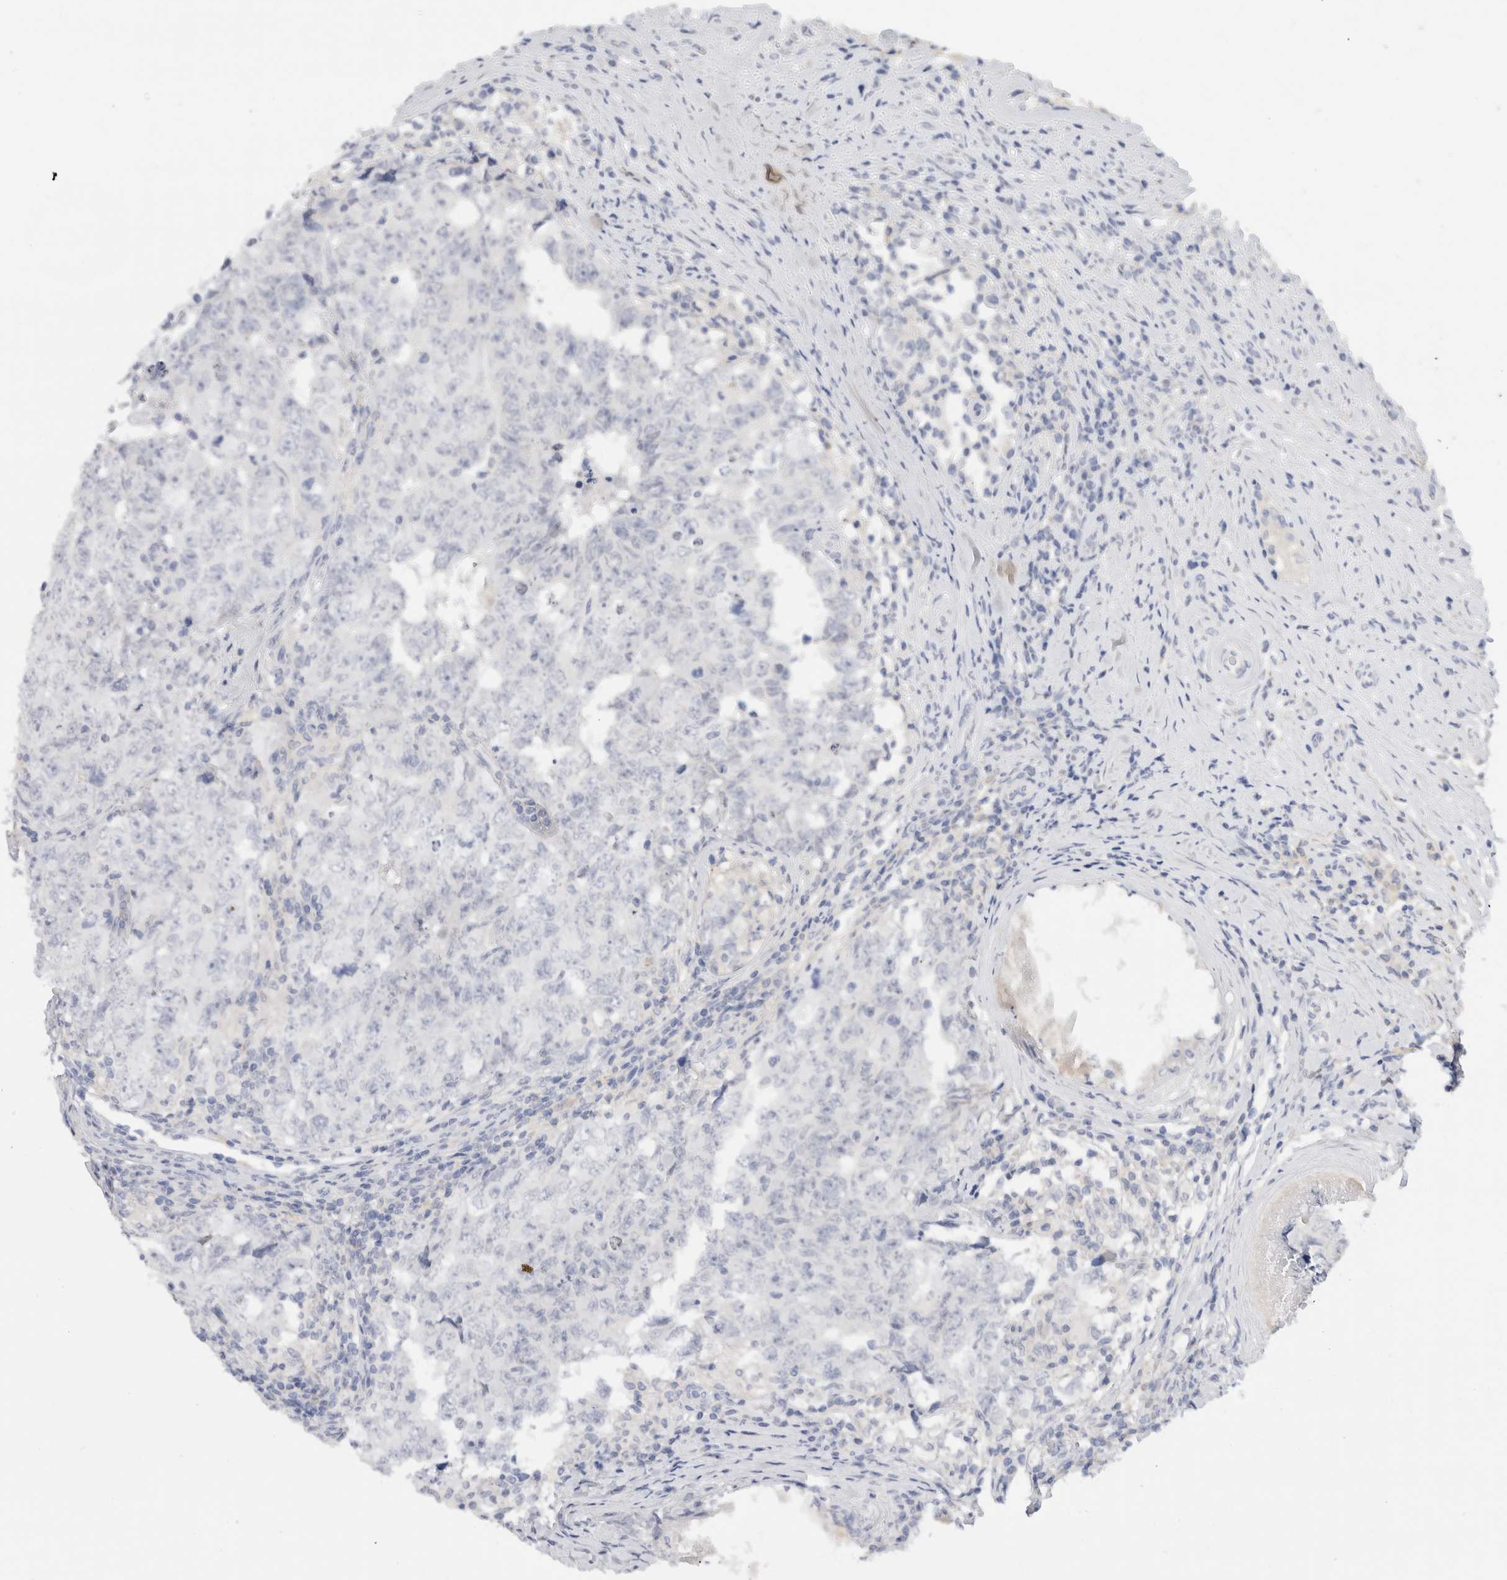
{"staining": {"intensity": "negative", "quantity": "none", "location": "none"}, "tissue": "testis cancer", "cell_type": "Tumor cells", "image_type": "cancer", "snomed": [{"axis": "morphology", "description": "Carcinoma, Embryonal, NOS"}, {"axis": "topography", "description": "Testis"}], "caption": "Tumor cells are negative for protein expression in human testis embryonal carcinoma. (Stains: DAB (3,3'-diaminobenzidine) immunohistochemistry with hematoxylin counter stain, Microscopy: brightfield microscopy at high magnification).", "gene": "ADAM30", "patient": {"sex": "male", "age": 26}}